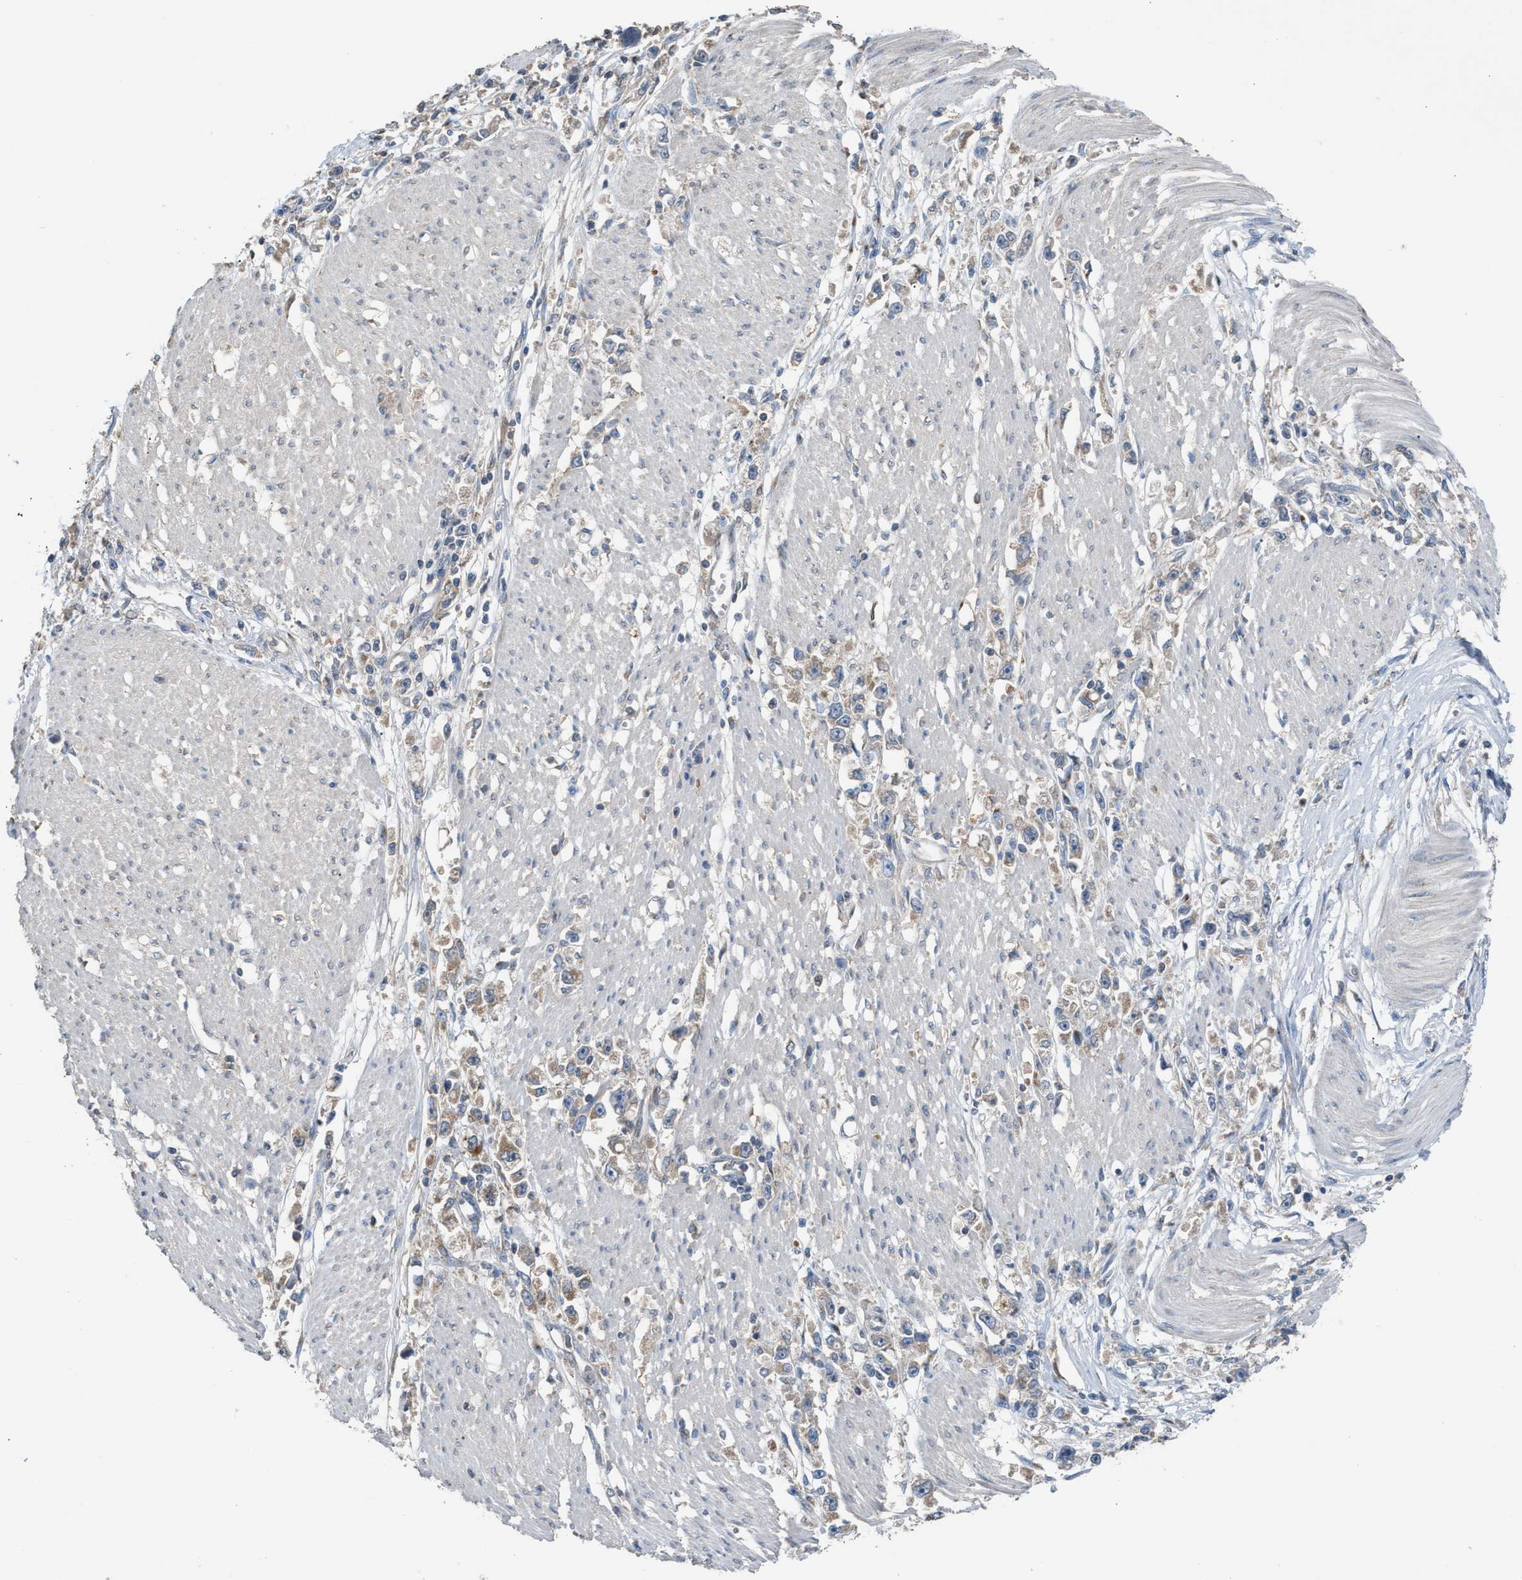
{"staining": {"intensity": "weak", "quantity": "<25%", "location": "cytoplasmic/membranous"}, "tissue": "stomach cancer", "cell_type": "Tumor cells", "image_type": "cancer", "snomed": [{"axis": "morphology", "description": "Adenocarcinoma, NOS"}, {"axis": "topography", "description": "Stomach"}], "caption": "The image reveals no staining of tumor cells in adenocarcinoma (stomach). (Brightfield microscopy of DAB IHC at high magnification).", "gene": "TPK1", "patient": {"sex": "female", "age": 59}}